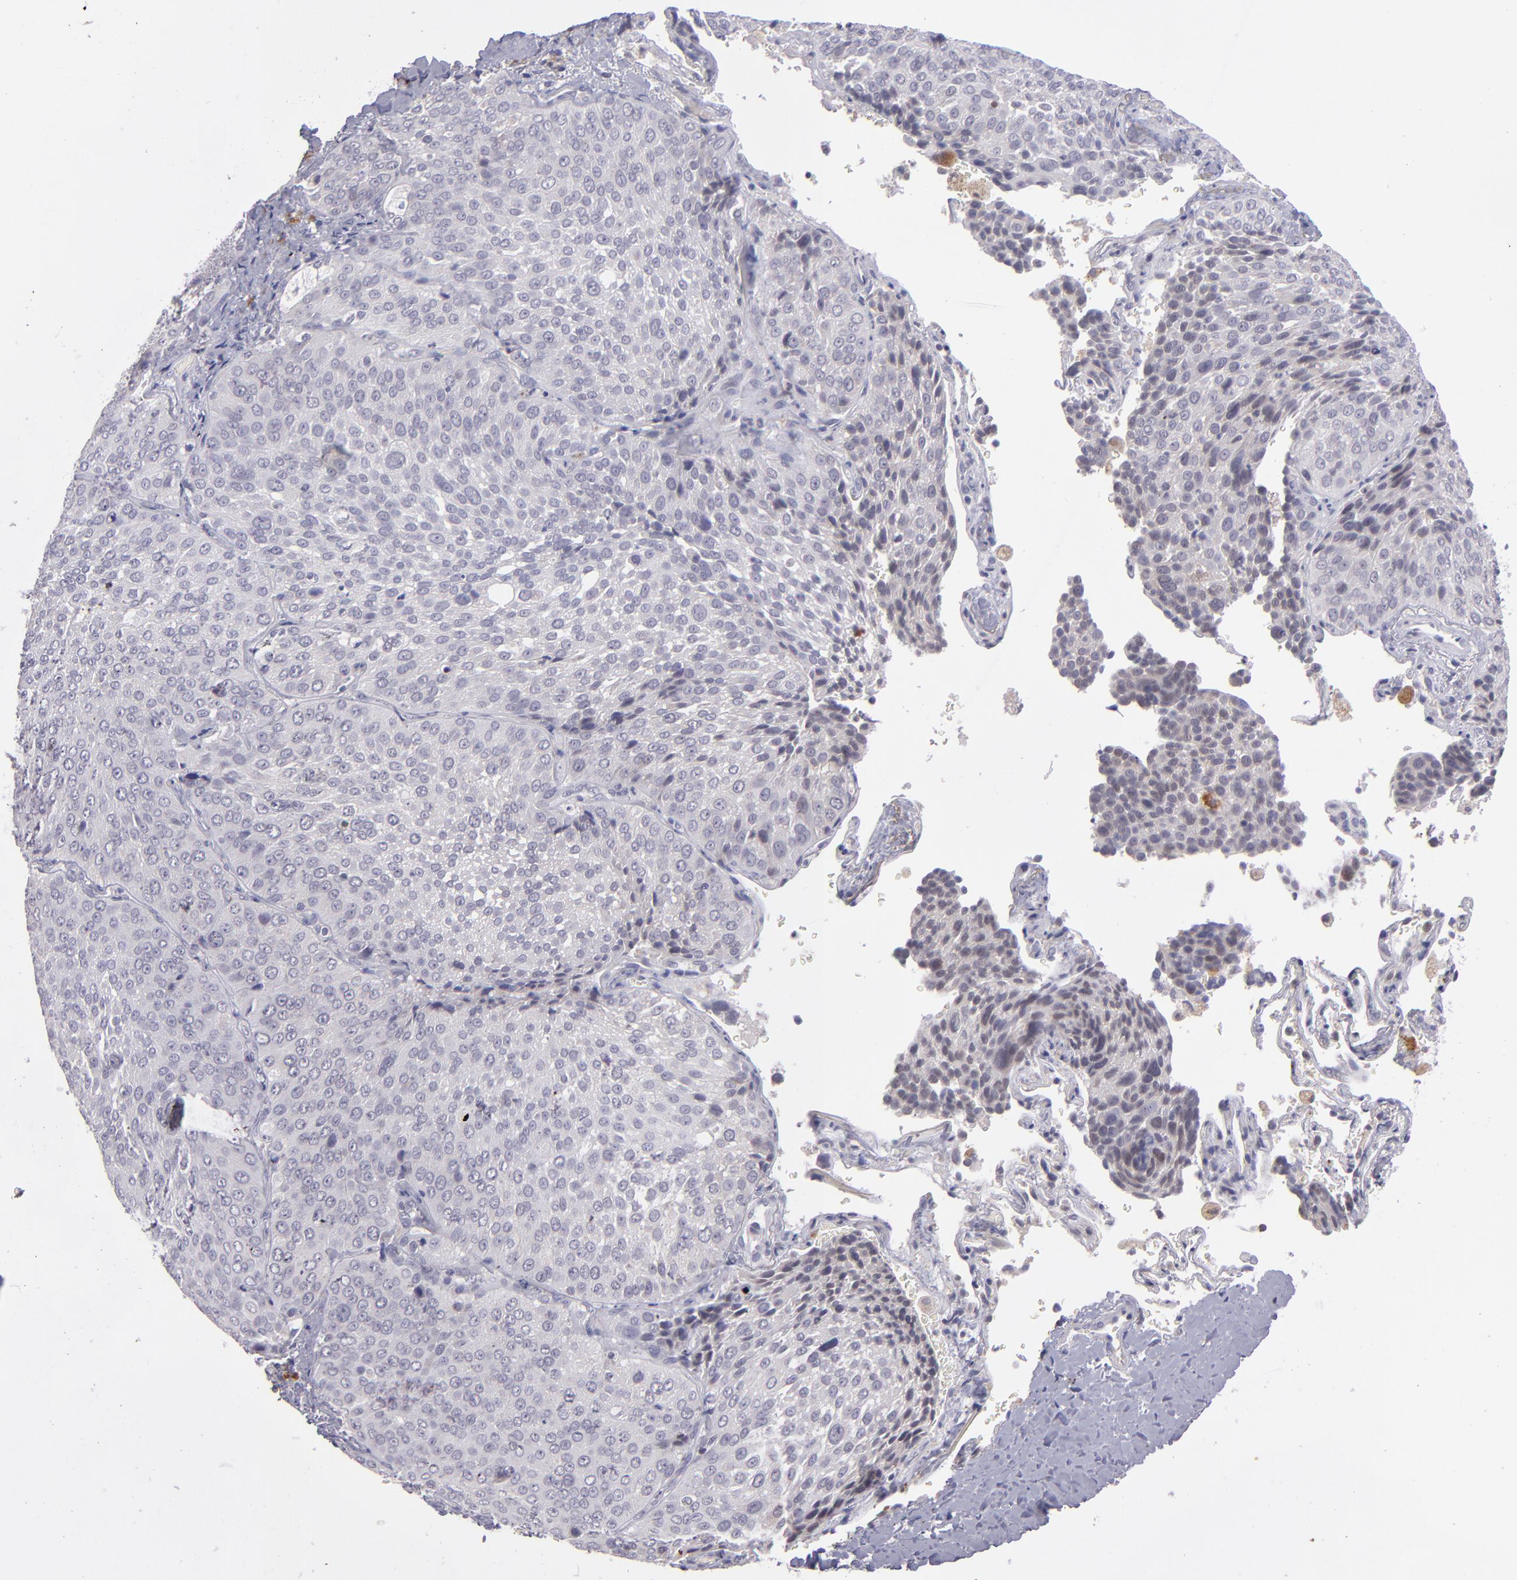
{"staining": {"intensity": "negative", "quantity": "none", "location": "none"}, "tissue": "lung cancer", "cell_type": "Tumor cells", "image_type": "cancer", "snomed": [{"axis": "morphology", "description": "Squamous cell carcinoma, NOS"}, {"axis": "topography", "description": "Lung"}], "caption": "Micrograph shows no significant protein positivity in tumor cells of lung cancer (squamous cell carcinoma).", "gene": "TRAF3", "patient": {"sex": "male", "age": 54}}